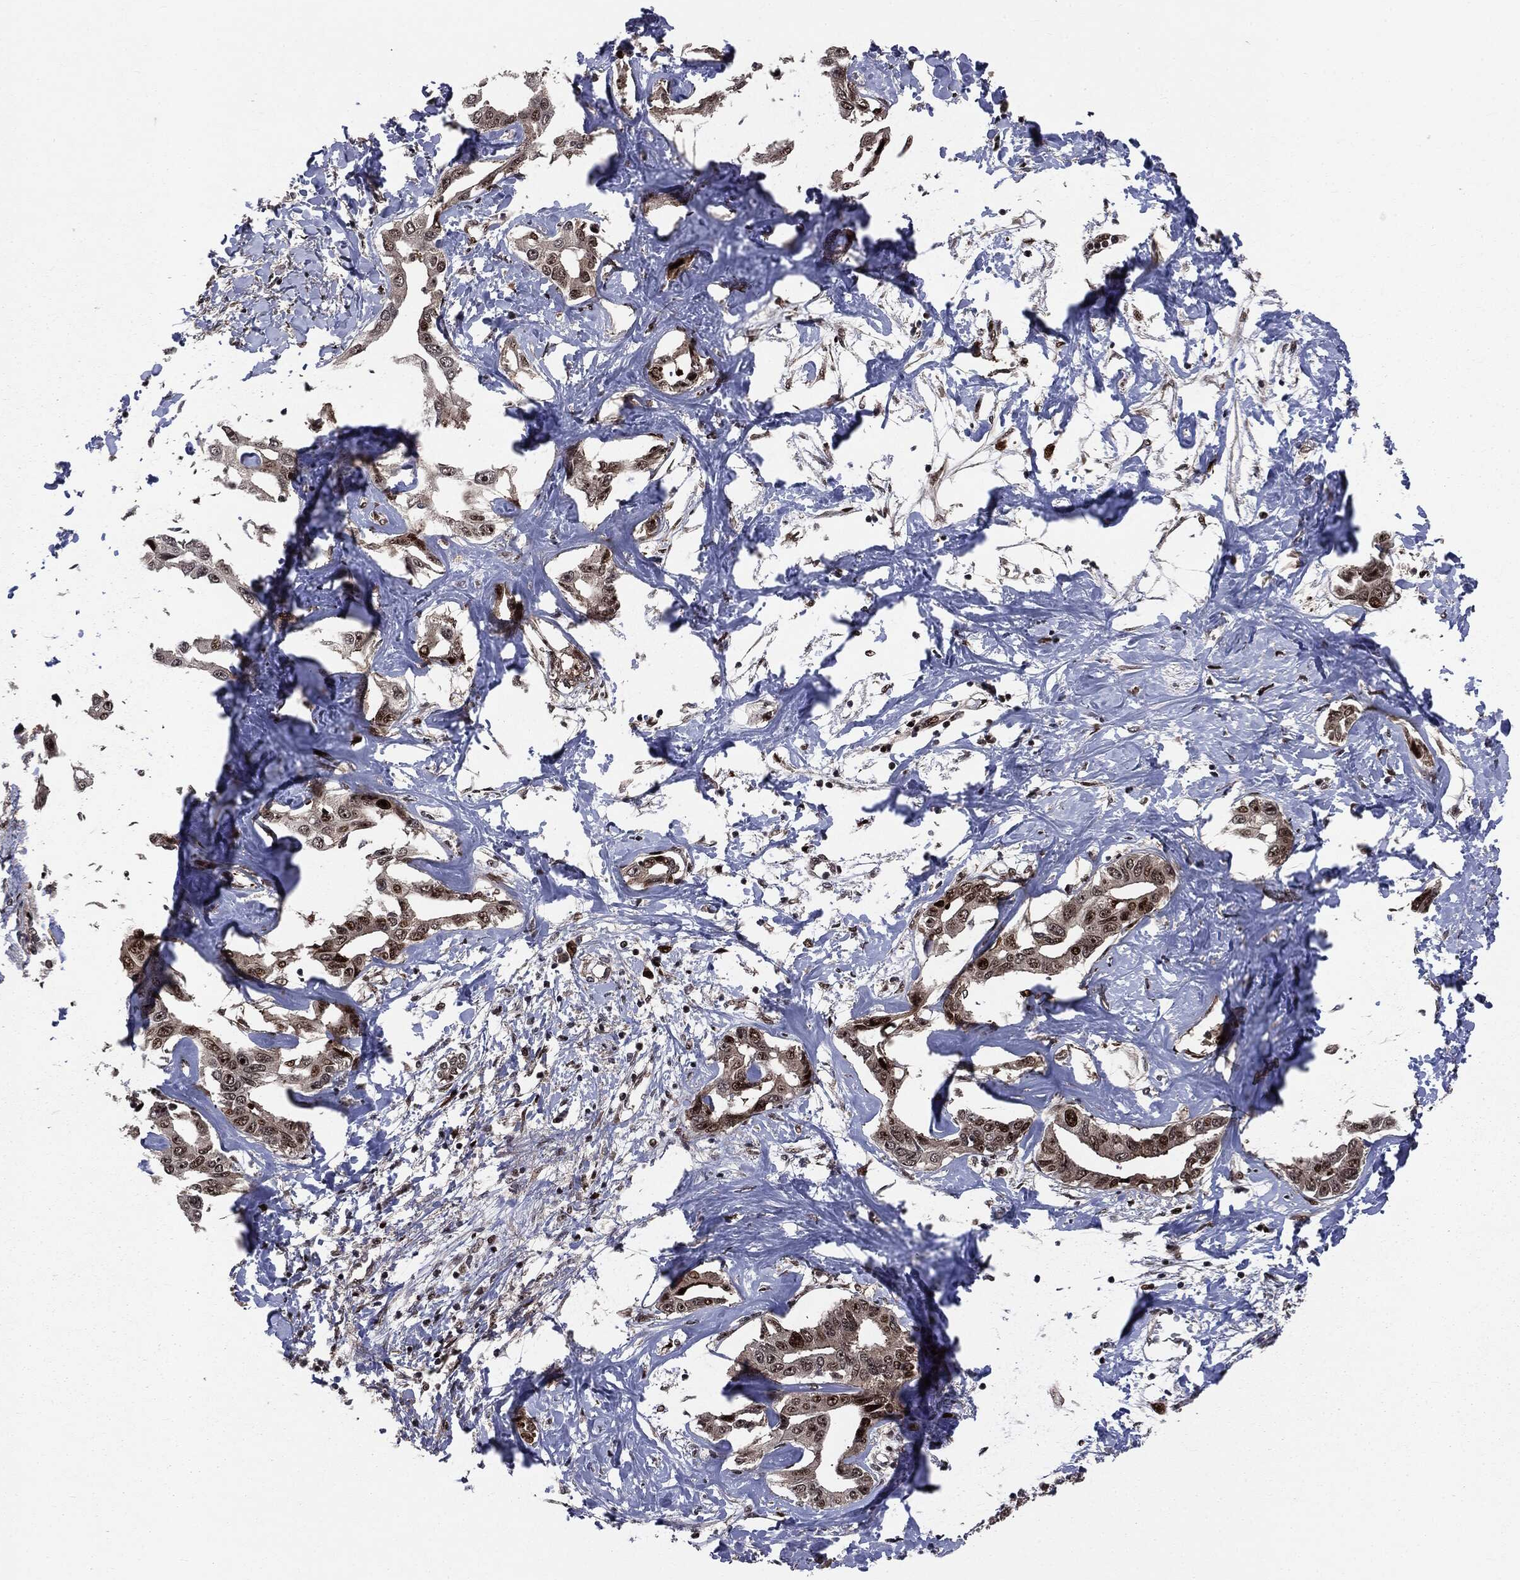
{"staining": {"intensity": "strong", "quantity": "25%-75%", "location": "nuclear"}, "tissue": "liver cancer", "cell_type": "Tumor cells", "image_type": "cancer", "snomed": [{"axis": "morphology", "description": "Cholangiocarcinoma"}, {"axis": "topography", "description": "Liver"}], "caption": "Liver cancer (cholangiocarcinoma) stained with a protein marker shows strong staining in tumor cells.", "gene": "SMAD4", "patient": {"sex": "male", "age": 59}}